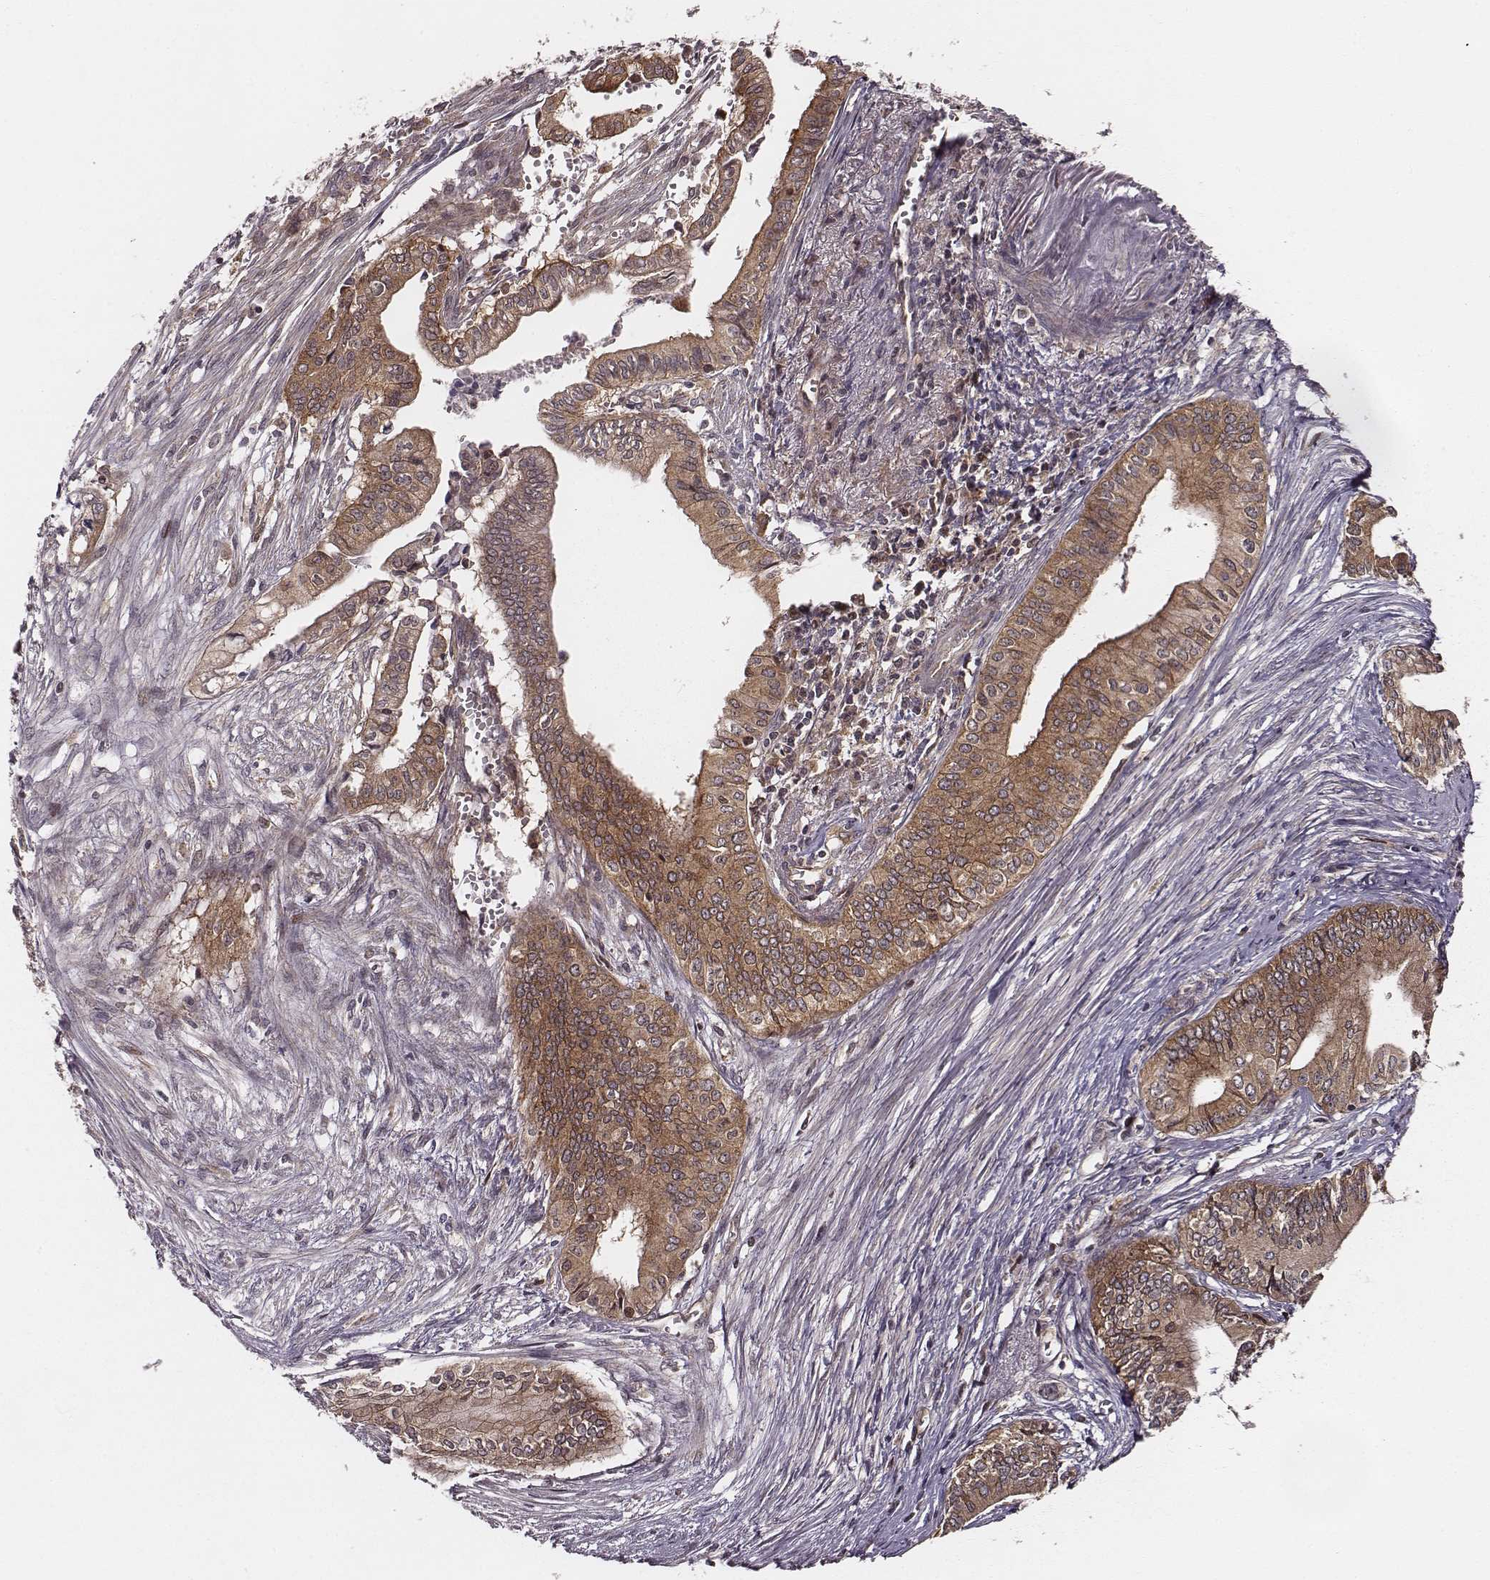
{"staining": {"intensity": "moderate", "quantity": ">75%", "location": "cytoplasmic/membranous"}, "tissue": "pancreatic cancer", "cell_type": "Tumor cells", "image_type": "cancer", "snomed": [{"axis": "morphology", "description": "Adenocarcinoma, NOS"}, {"axis": "topography", "description": "Pancreas"}], "caption": "A high-resolution photomicrograph shows immunohistochemistry staining of adenocarcinoma (pancreatic), which exhibits moderate cytoplasmic/membranous positivity in approximately >75% of tumor cells.", "gene": "VPS26A", "patient": {"sex": "female", "age": 61}}